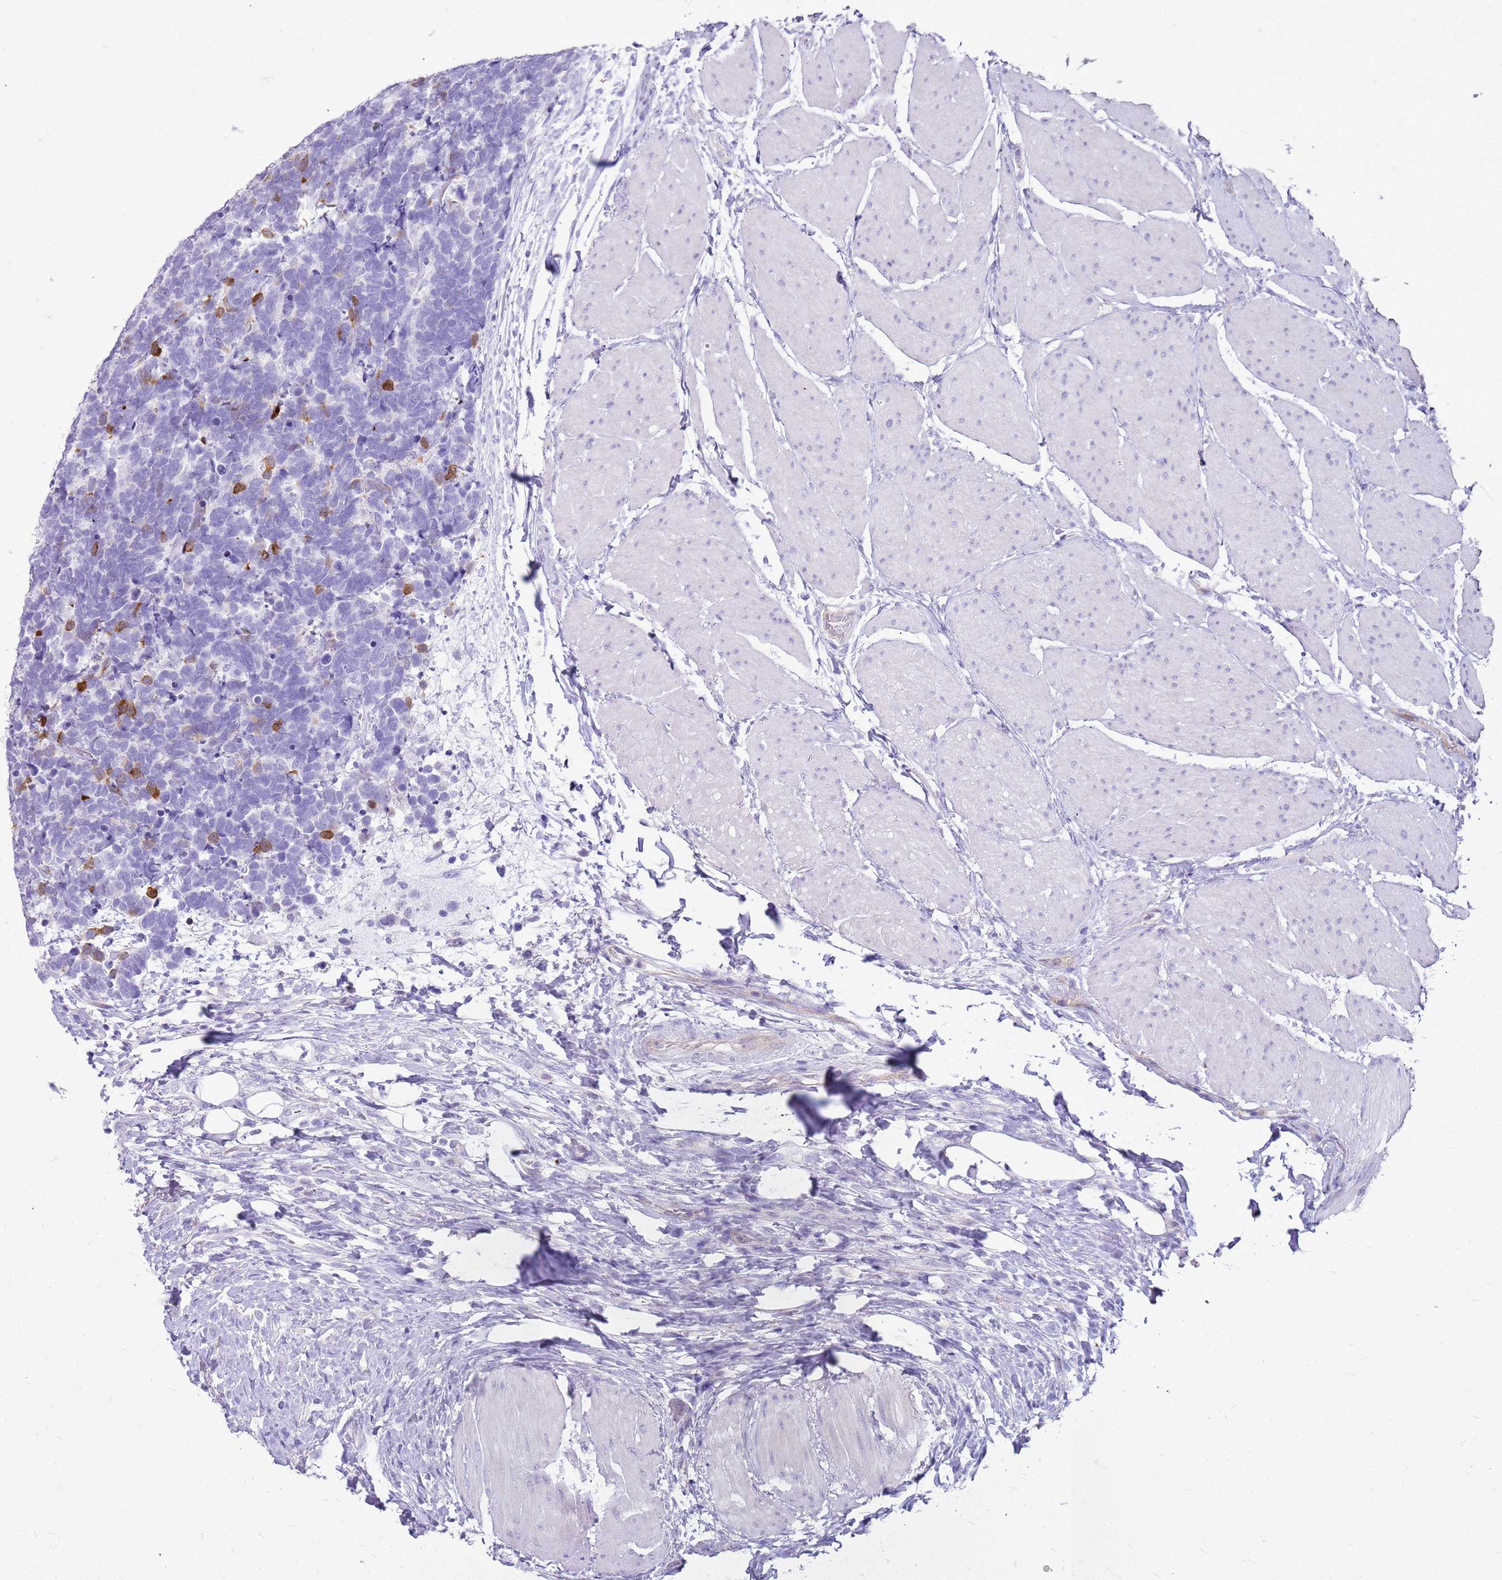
{"staining": {"intensity": "strong", "quantity": "<25%", "location": "cytoplasmic/membranous,nuclear"}, "tissue": "carcinoid", "cell_type": "Tumor cells", "image_type": "cancer", "snomed": [{"axis": "morphology", "description": "Carcinoma, NOS"}, {"axis": "morphology", "description": "Carcinoid, malignant, NOS"}, {"axis": "topography", "description": "Urinary bladder"}], "caption": "A high-resolution photomicrograph shows immunohistochemistry (IHC) staining of carcinoma, which exhibits strong cytoplasmic/membranous and nuclear expression in about <25% of tumor cells. (DAB IHC with brightfield microscopy, high magnification).", "gene": "SULT1E1", "patient": {"sex": "male", "age": 57}}